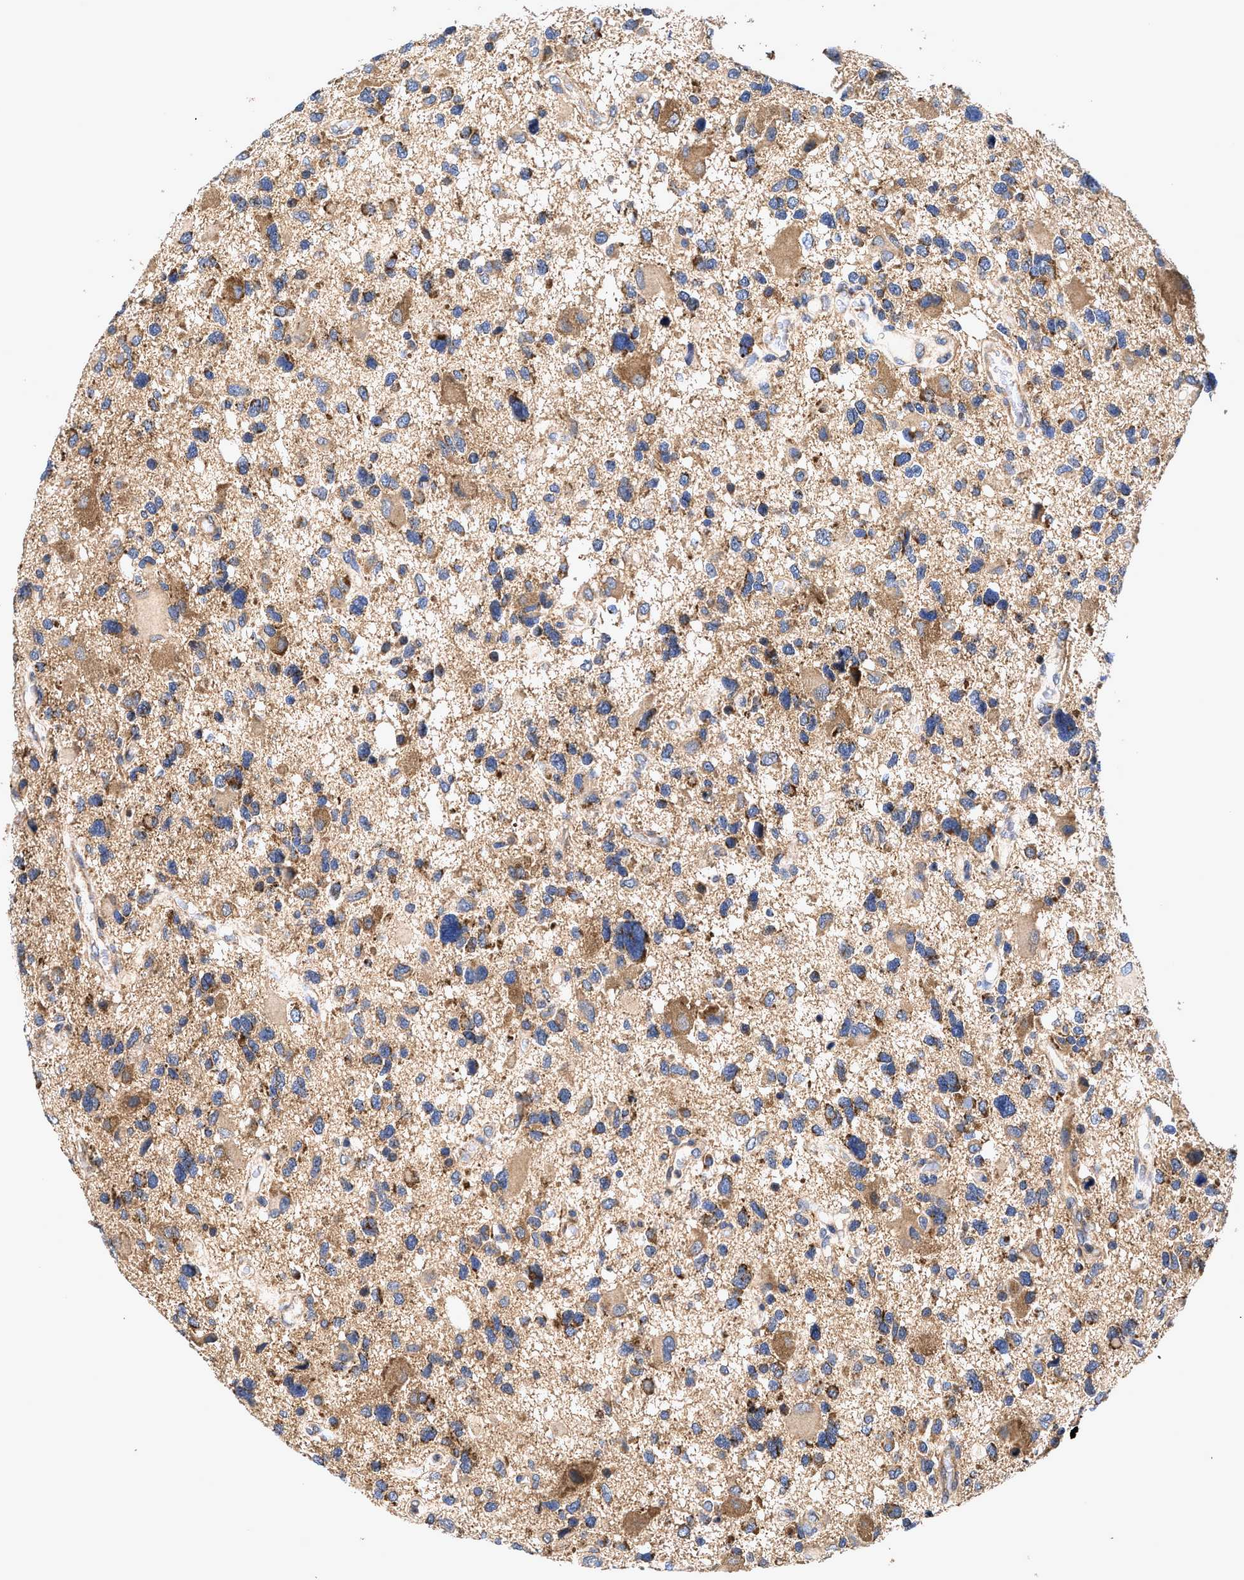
{"staining": {"intensity": "moderate", "quantity": "25%-75%", "location": "cytoplasmic/membranous"}, "tissue": "glioma", "cell_type": "Tumor cells", "image_type": "cancer", "snomed": [{"axis": "morphology", "description": "Glioma, malignant, High grade"}, {"axis": "topography", "description": "Brain"}], "caption": "Immunohistochemistry (DAB (3,3'-diaminobenzidine)) staining of high-grade glioma (malignant) demonstrates moderate cytoplasmic/membranous protein staining in approximately 25%-75% of tumor cells.", "gene": "EFNA4", "patient": {"sex": "male", "age": 33}}